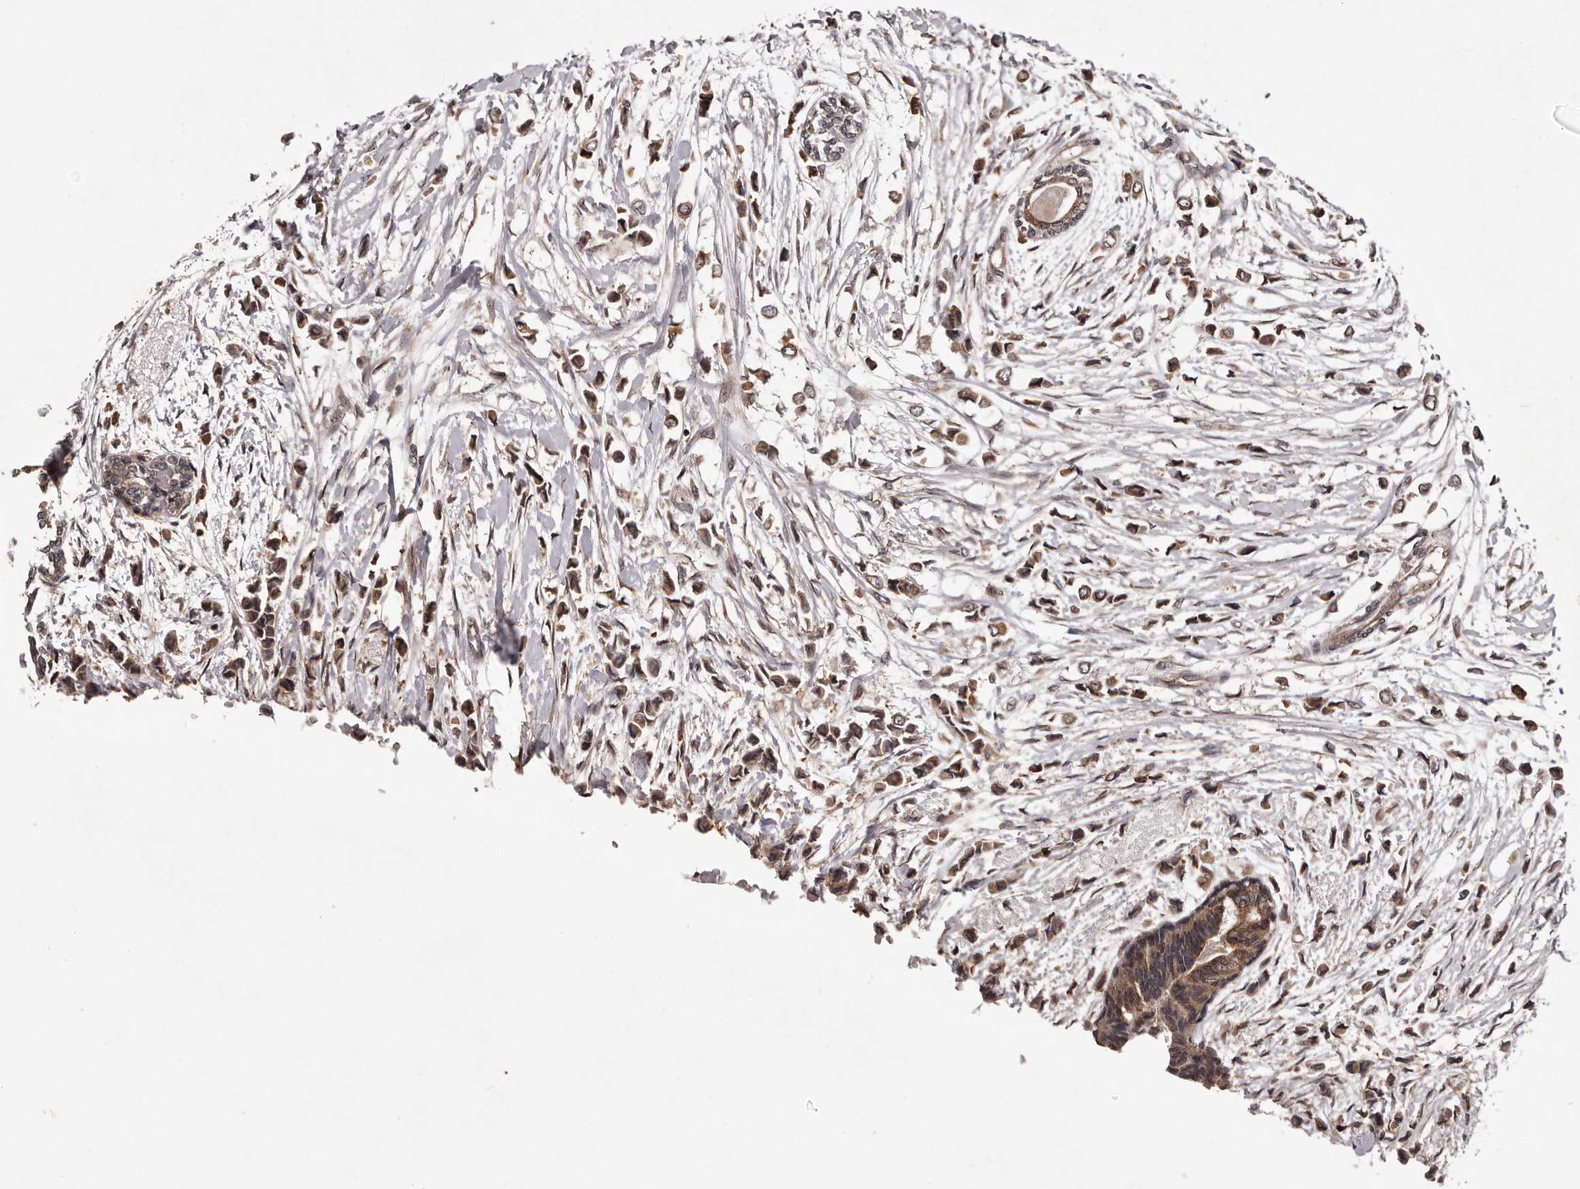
{"staining": {"intensity": "moderate", "quantity": ">75%", "location": "cytoplasmic/membranous"}, "tissue": "breast cancer", "cell_type": "Tumor cells", "image_type": "cancer", "snomed": [{"axis": "morphology", "description": "Lobular carcinoma"}, {"axis": "topography", "description": "Breast"}], "caption": "Approximately >75% of tumor cells in human breast cancer show moderate cytoplasmic/membranous protein positivity as visualized by brown immunohistochemical staining.", "gene": "GADD45B", "patient": {"sex": "female", "age": 51}}